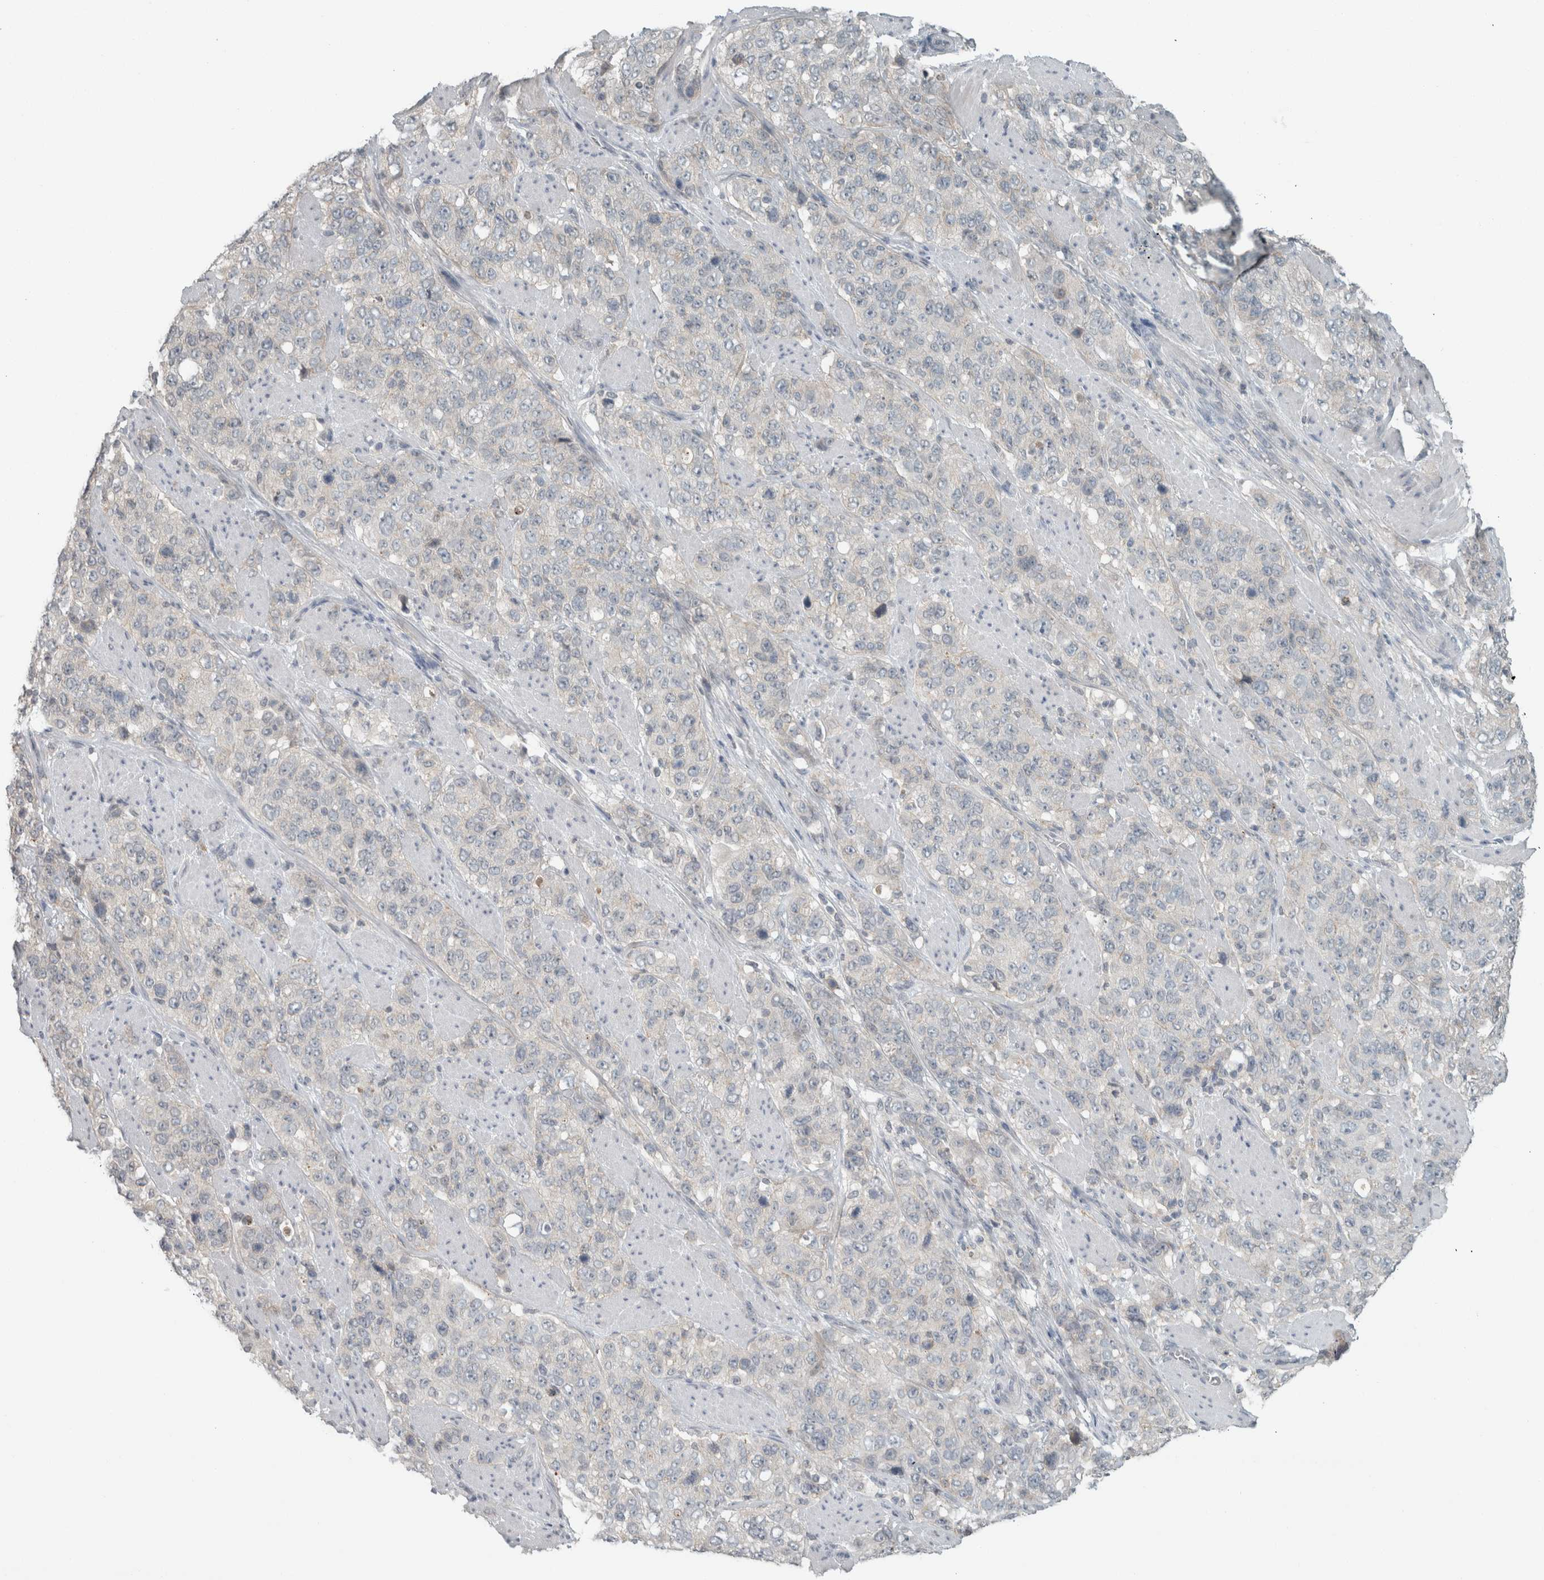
{"staining": {"intensity": "negative", "quantity": "none", "location": "none"}, "tissue": "stomach cancer", "cell_type": "Tumor cells", "image_type": "cancer", "snomed": [{"axis": "morphology", "description": "Adenocarcinoma, NOS"}, {"axis": "topography", "description": "Stomach"}], "caption": "Histopathology image shows no protein positivity in tumor cells of stomach cancer tissue. Nuclei are stained in blue.", "gene": "TRIT1", "patient": {"sex": "male", "age": 48}}